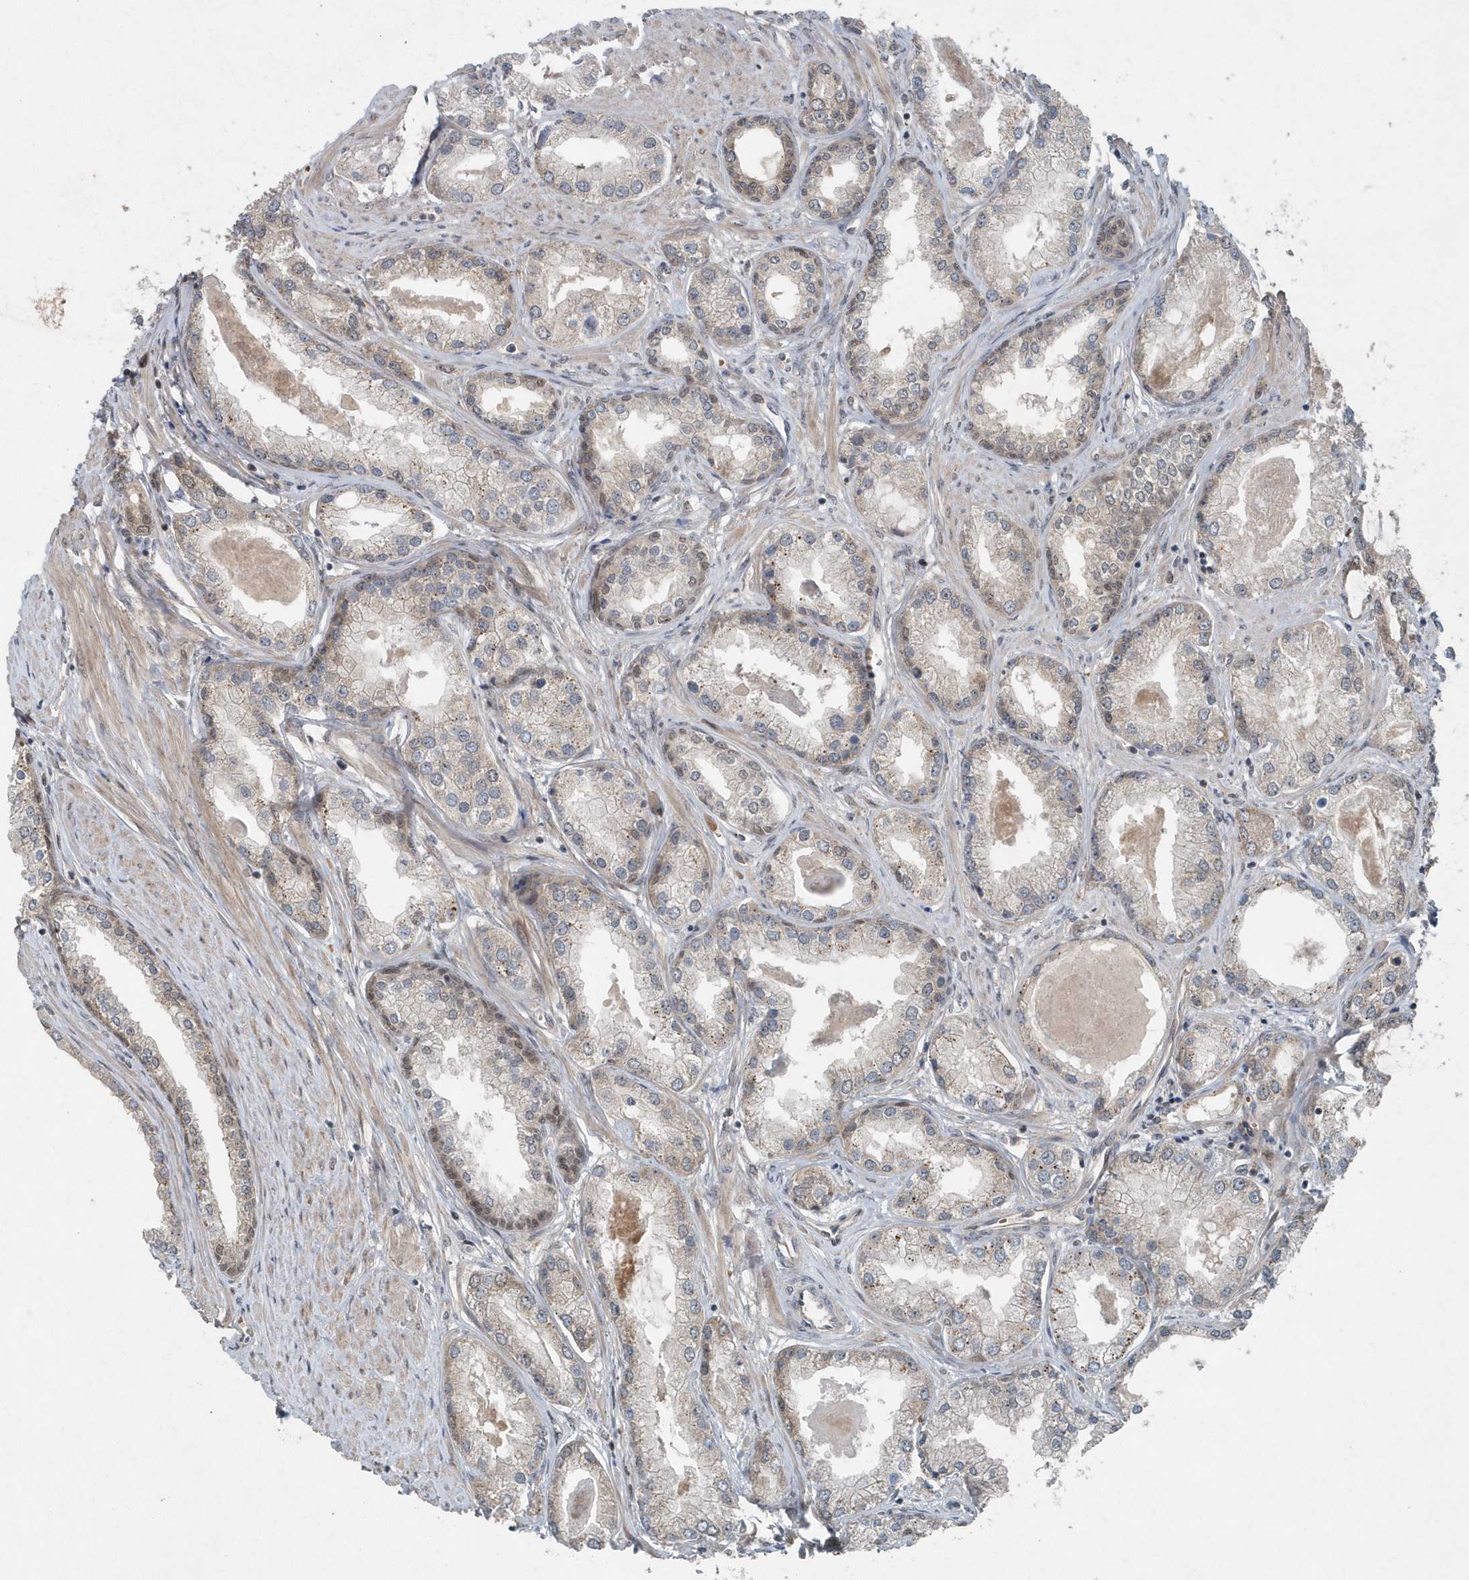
{"staining": {"intensity": "negative", "quantity": "none", "location": "none"}, "tissue": "prostate cancer", "cell_type": "Tumor cells", "image_type": "cancer", "snomed": [{"axis": "morphology", "description": "Adenocarcinoma, Low grade"}, {"axis": "topography", "description": "Prostate"}], "caption": "The image shows no staining of tumor cells in prostate adenocarcinoma (low-grade).", "gene": "QTRT2", "patient": {"sex": "male", "age": 62}}